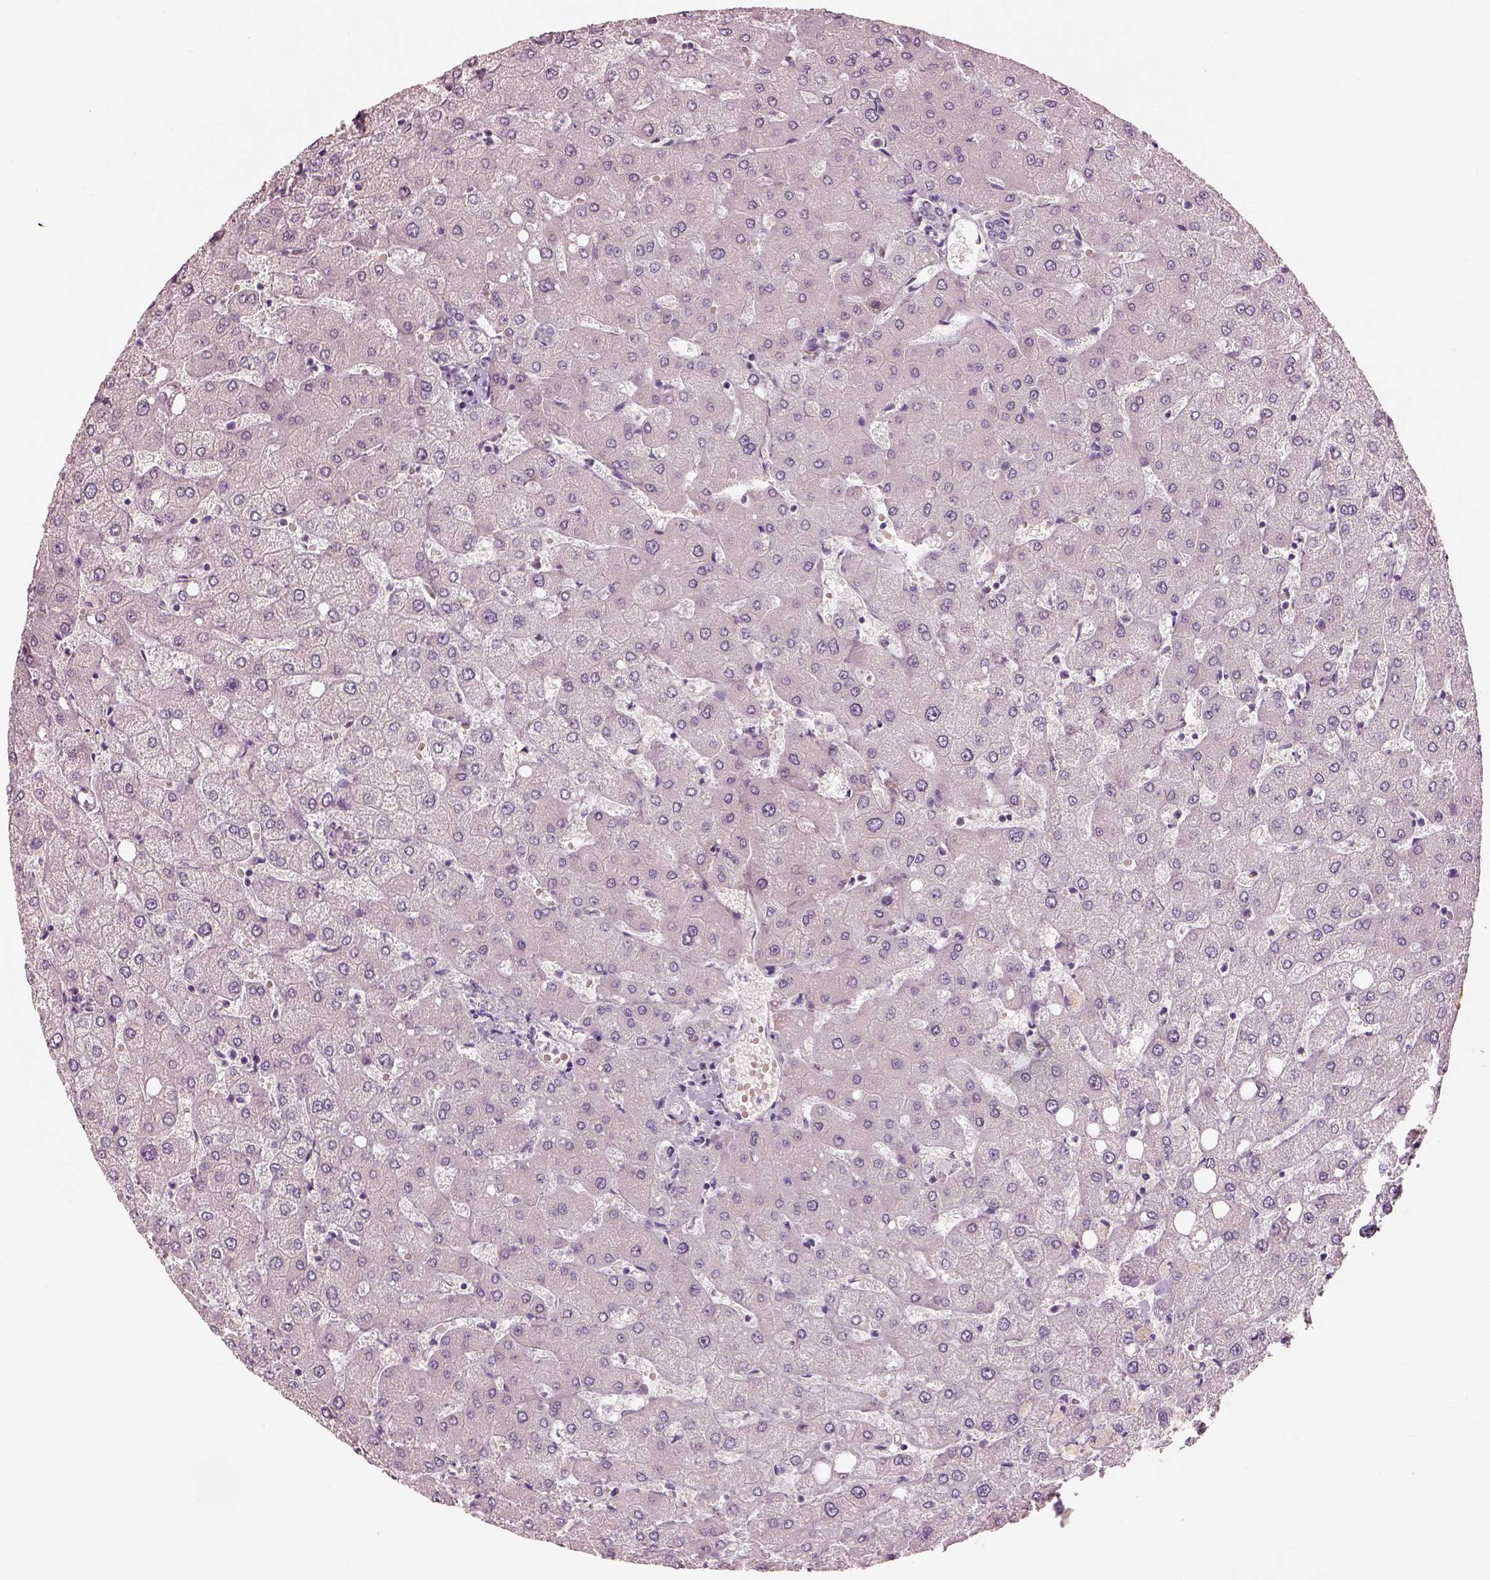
{"staining": {"intensity": "negative", "quantity": "none", "location": "none"}, "tissue": "liver", "cell_type": "Cholangiocytes", "image_type": "normal", "snomed": [{"axis": "morphology", "description": "Normal tissue, NOS"}, {"axis": "topography", "description": "Liver"}], "caption": "Human liver stained for a protein using immunohistochemistry exhibits no staining in cholangiocytes.", "gene": "ELSPBP1", "patient": {"sex": "female", "age": 54}}